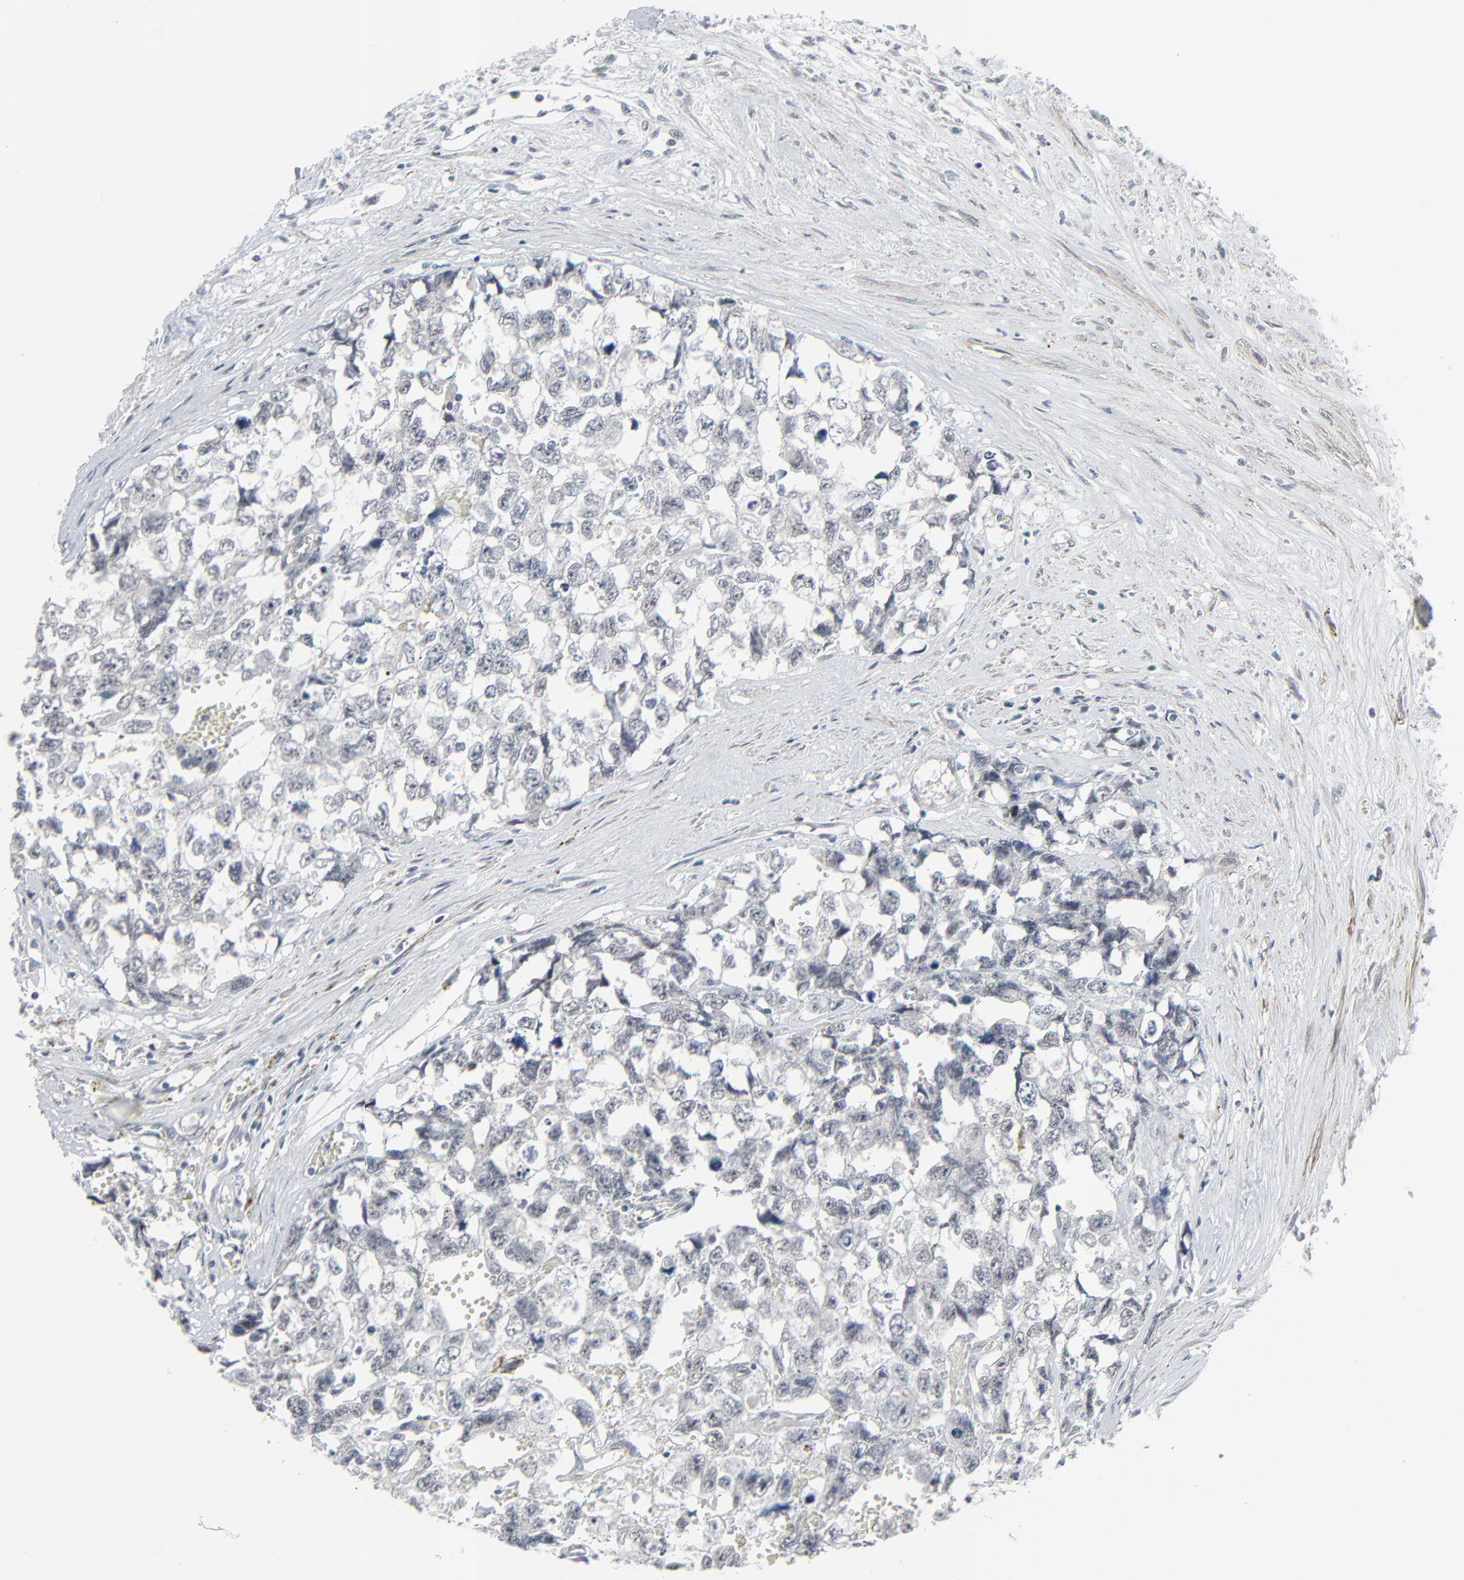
{"staining": {"intensity": "negative", "quantity": "none", "location": "none"}, "tissue": "testis cancer", "cell_type": "Tumor cells", "image_type": "cancer", "snomed": [{"axis": "morphology", "description": "Carcinoma, Embryonal, NOS"}, {"axis": "topography", "description": "Testis"}], "caption": "Tumor cells show no significant protein positivity in embryonal carcinoma (testis). (DAB IHC with hematoxylin counter stain).", "gene": "NEUROD1", "patient": {"sex": "male", "age": 31}}